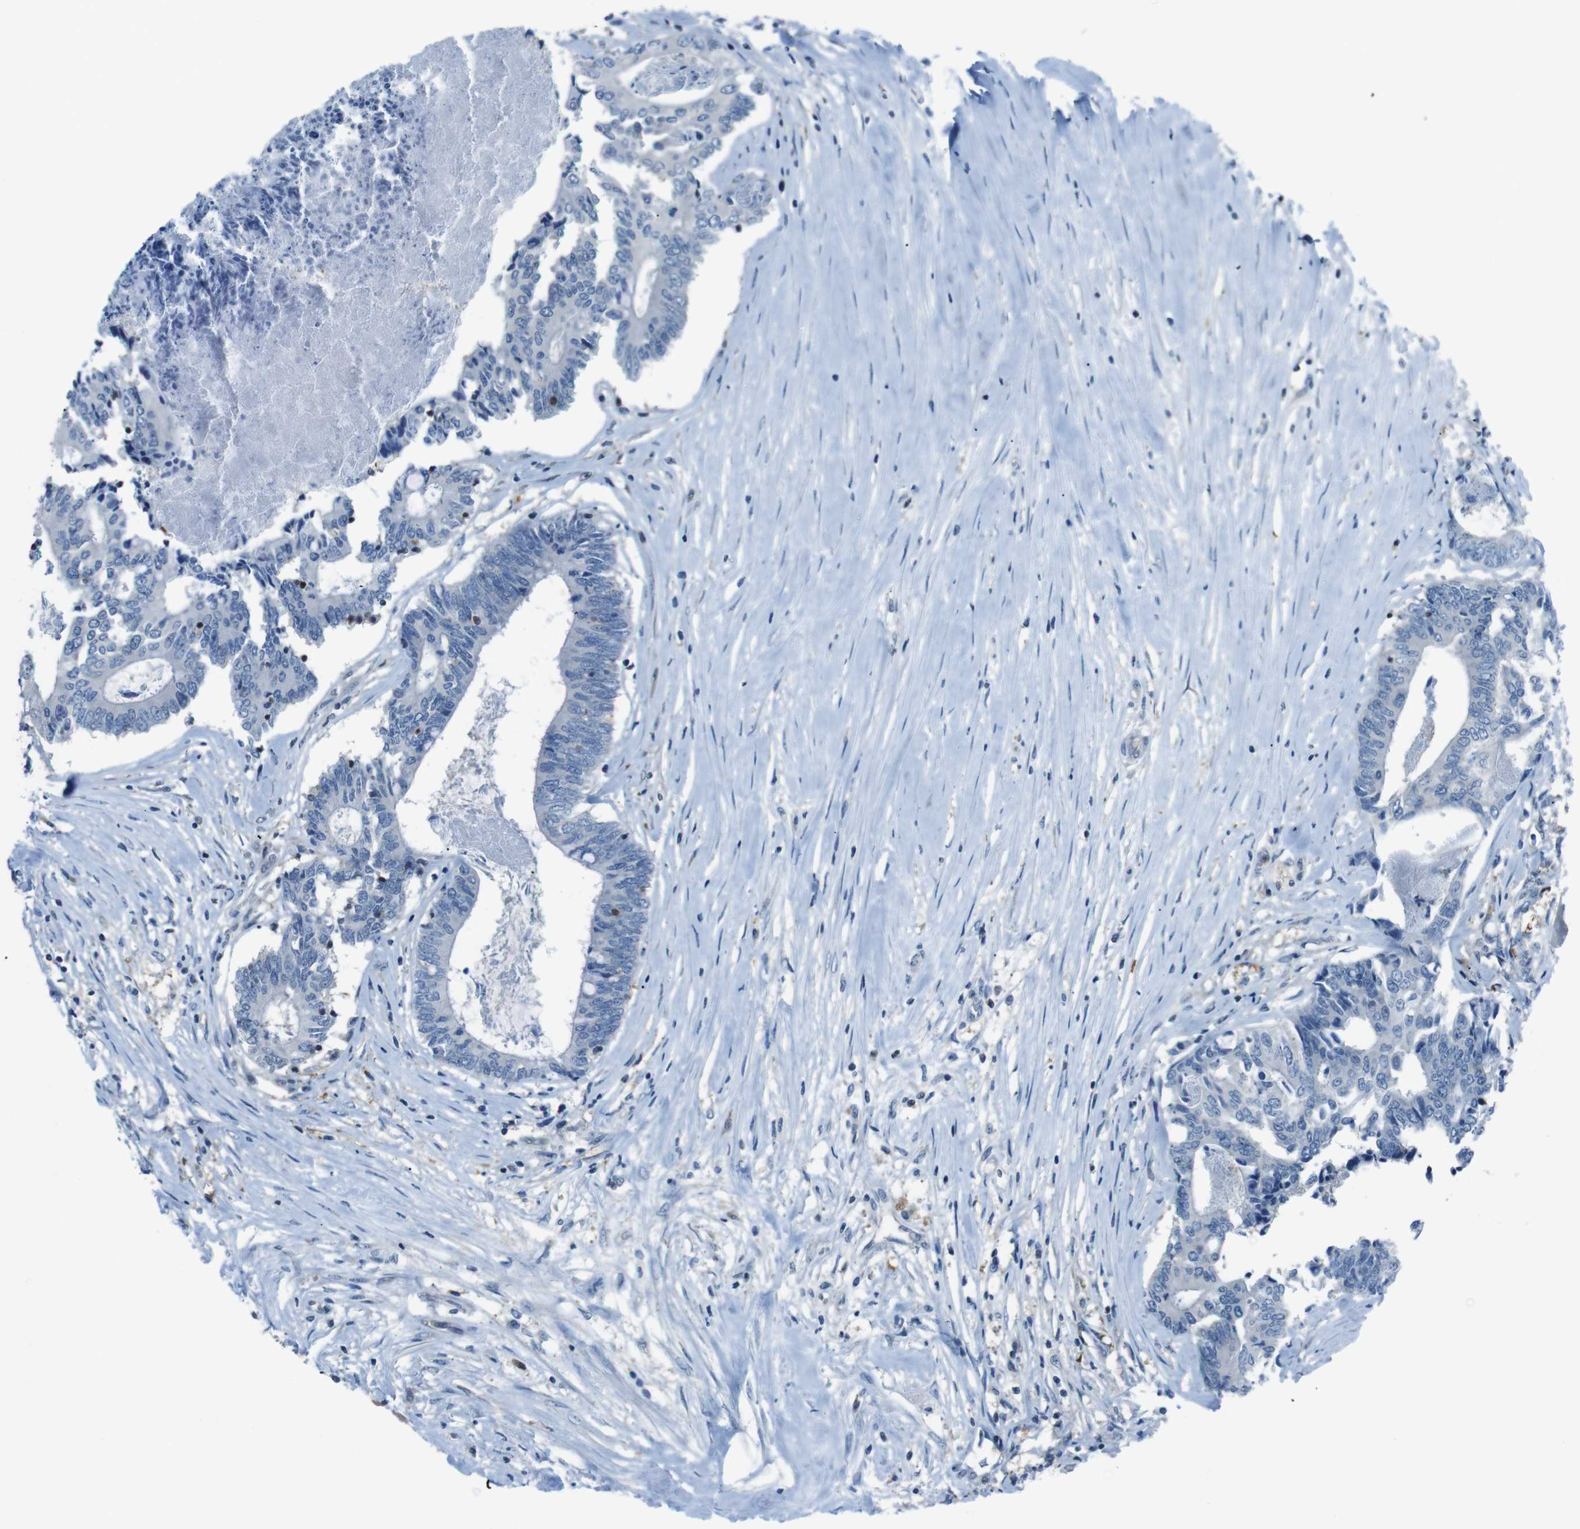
{"staining": {"intensity": "negative", "quantity": "none", "location": "none"}, "tissue": "colorectal cancer", "cell_type": "Tumor cells", "image_type": "cancer", "snomed": [{"axis": "morphology", "description": "Adenocarcinoma, NOS"}, {"axis": "topography", "description": "Rectum"}], "caption": "Immunohistochemistry (IHC) of adenocarcinoma (colorectal) shows no staining in tumor cells.", "gene": "NANOS2", "patient": {"sex": "male", "age": 63}}